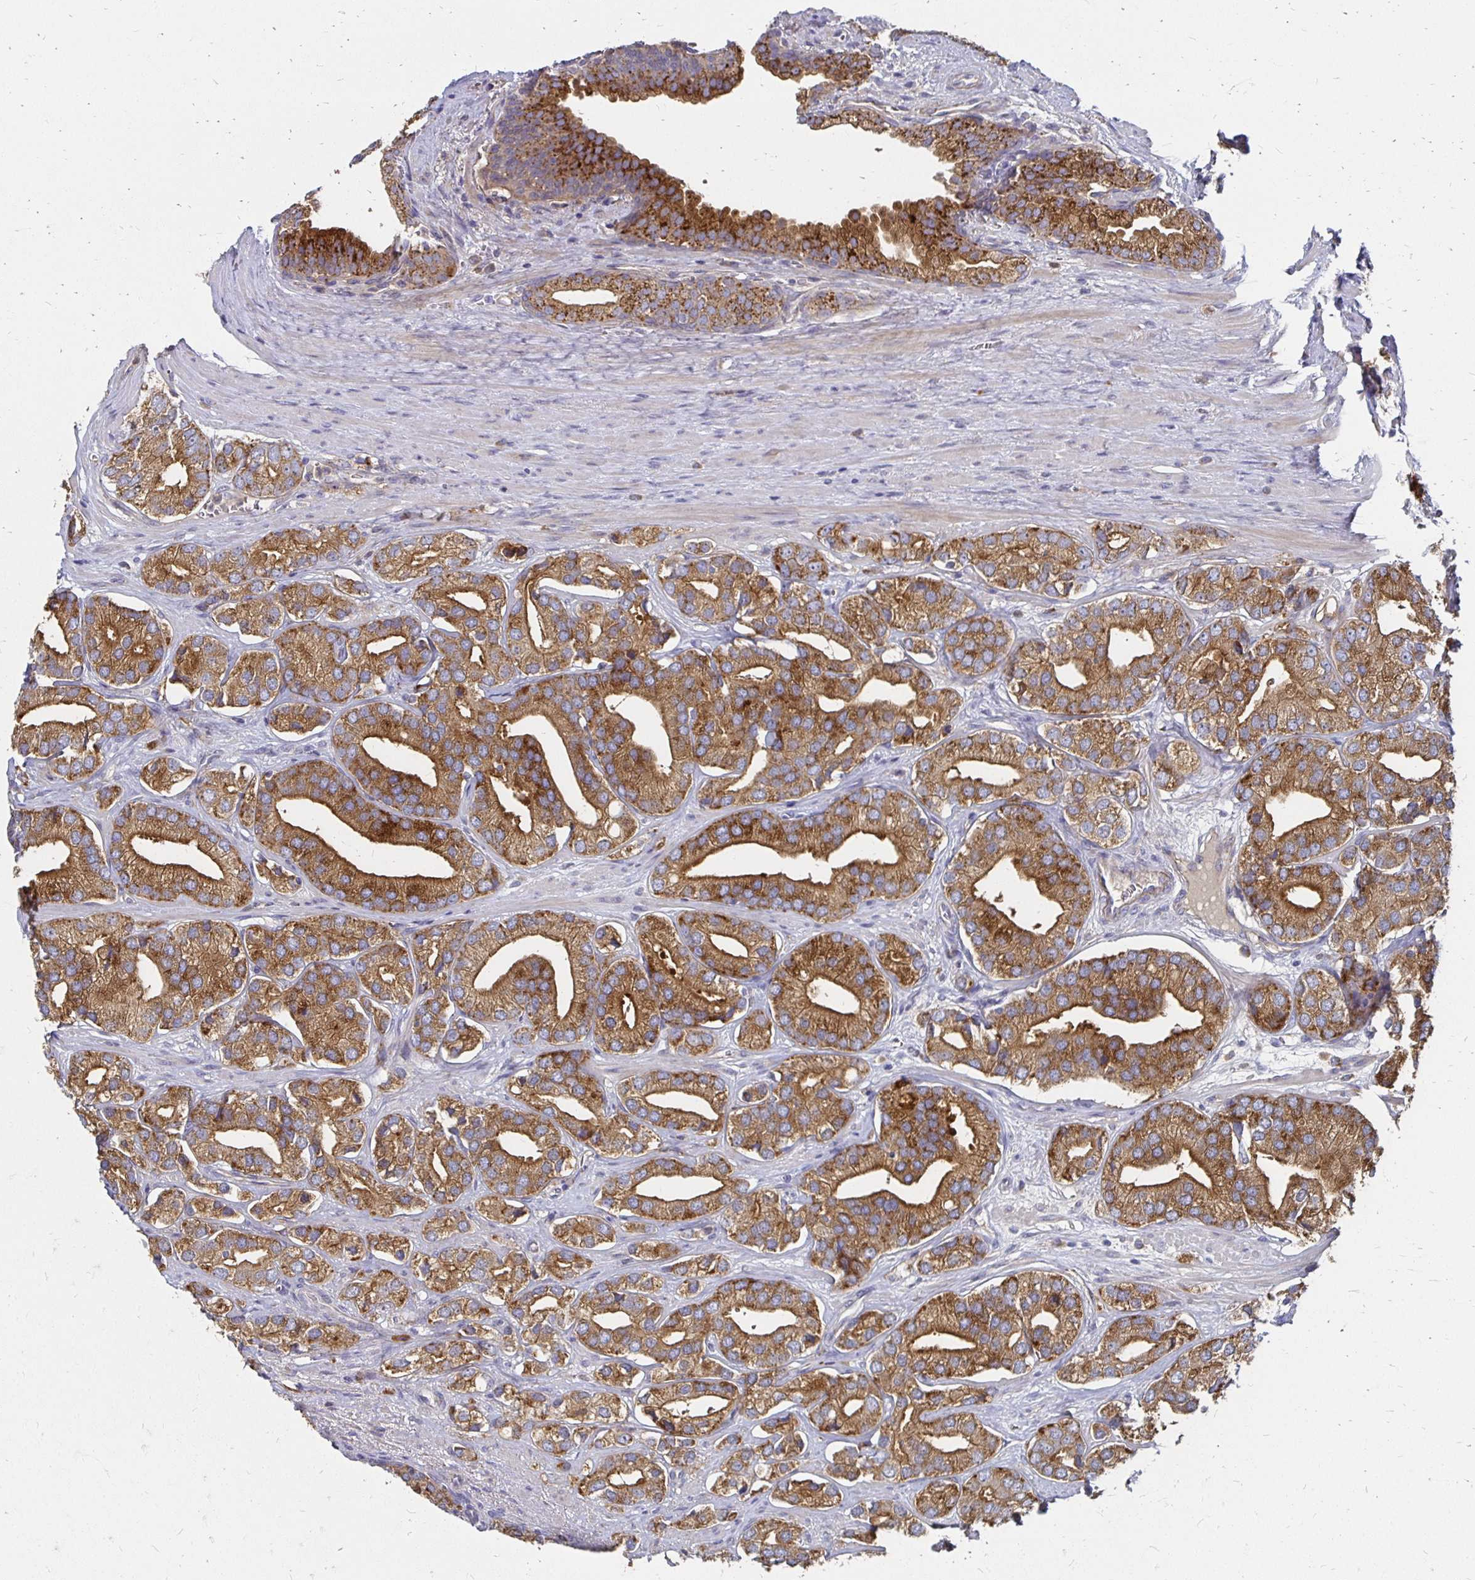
{"staining": {"intensity": "moderate", "quantity": ">75%", "location": "cytoplasmic/membranous"}, "tissue": "prostate cancer", "cell_type": "Tumor cells", "image_type": "cancer", "snomed": [{"axis": "morphology", "description": "Adenocarcinoma, High grade"}, {"axis": "topography", "description": "Prostate"}], "caption": "Protein staining of prostate high-grade adenocarcinoma tissue demonstrates moderate cytoplasmic/membranous staining in about >75% of tumor cells.", "gene": "NCSTN", "patient": {"sex": "male", "age": 58}}